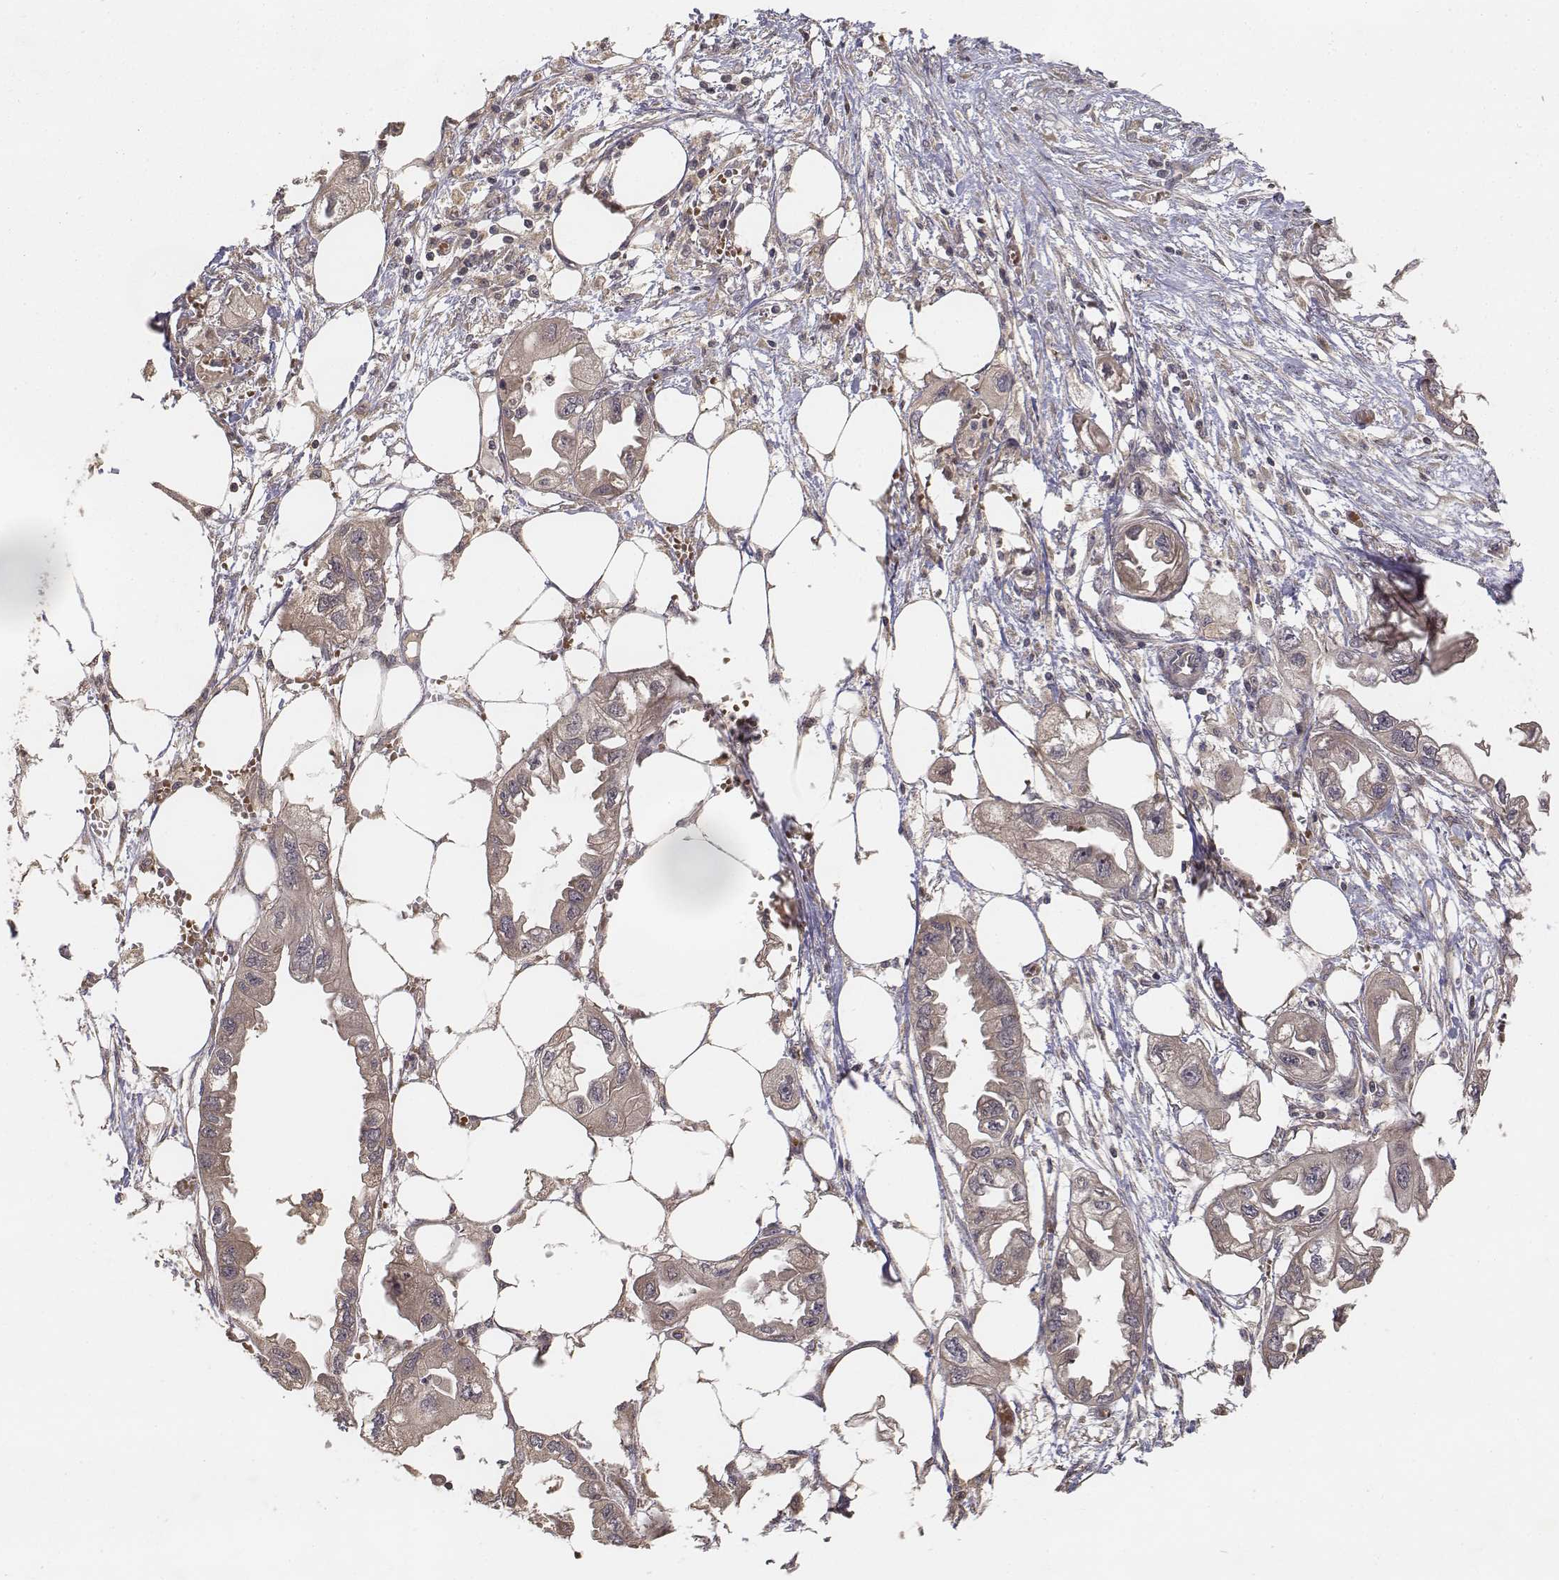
{"staining": {"intensity": "weak", "quantity": ">75%", "location": "cytoplasmic/membranous"}, "tissue": "endometrial cancer", "cell_type": "Tumor cells", "image_type": "cancer", "snomed": [{"axis": "morphology", "description": "Adenocarcinoma, NOS"}, {"axis": "morphology", "description": "Adenocarcinoma, metastatic, NOS"}, {"axis": "topography", "description": "Adipose tissue"}, {"axis": "topography", "description": "Endometrium"}], "caption": "Endometrial metastatic adenocarcinoma stained with a protein marker demonstrates weak staining in tumor cells.", "gene": "FBXO21", "patient": {"sex": "female", "age": 67}}